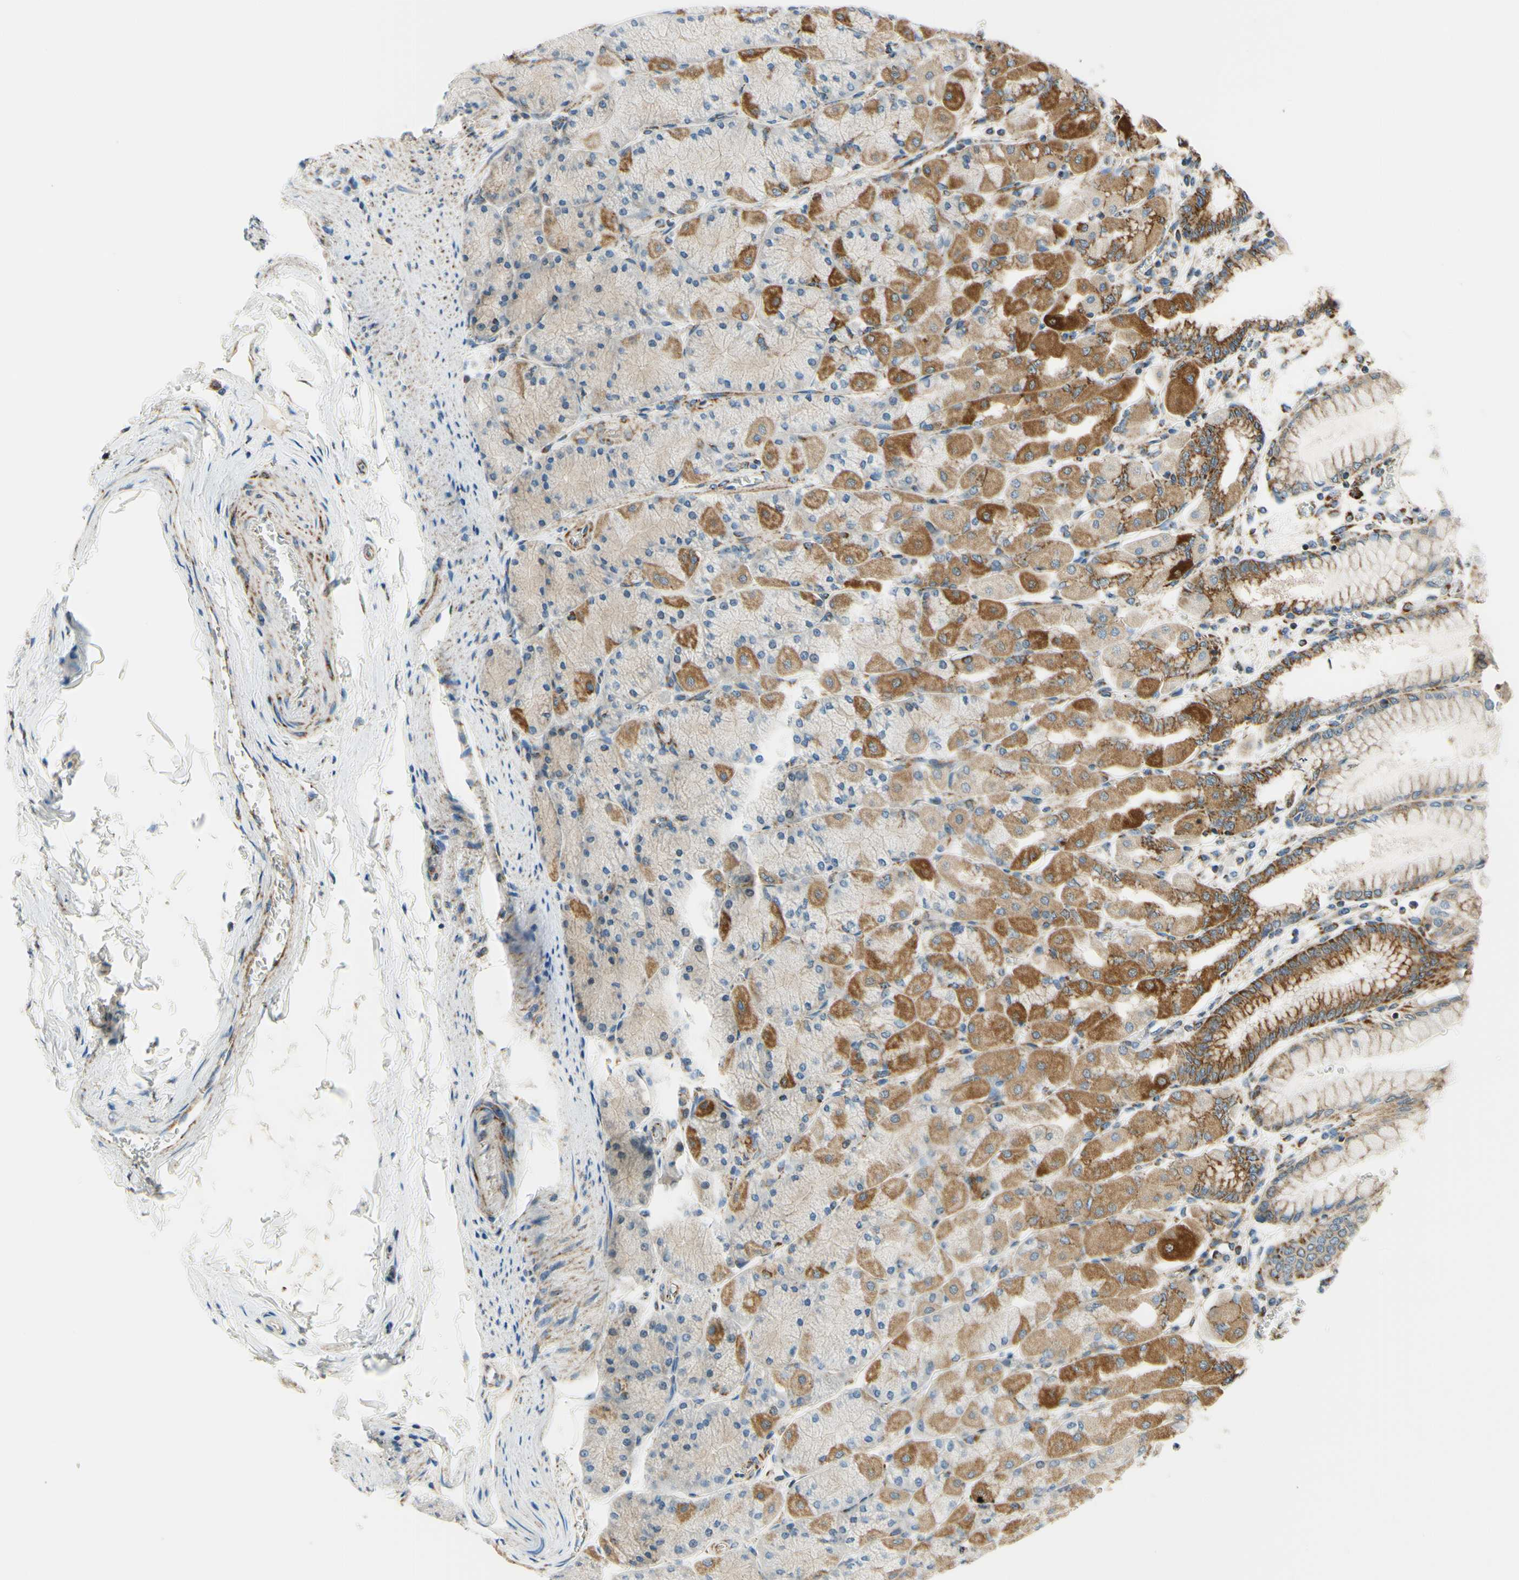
{"staining": {"intensity": "strong", "quantity": ">75%", "location": "cytoplasmic/membranous"}, "tissue": "stomach", "cell_type": "Glandular cells", "image_type": "normal", "snomed": [{"axis": "morphology", "description": "Normal tissue, NOS"}, {"axis": "topography", "description": "Stomach, upper"}], "caption": "Human stomach stained for a protein (brown) demonstrates strong cytoplasmic/membranous positive positivity in about >75% of glandular cells.", "gene": "MAVS", "patient": {"sex": "female", "age": 56}}